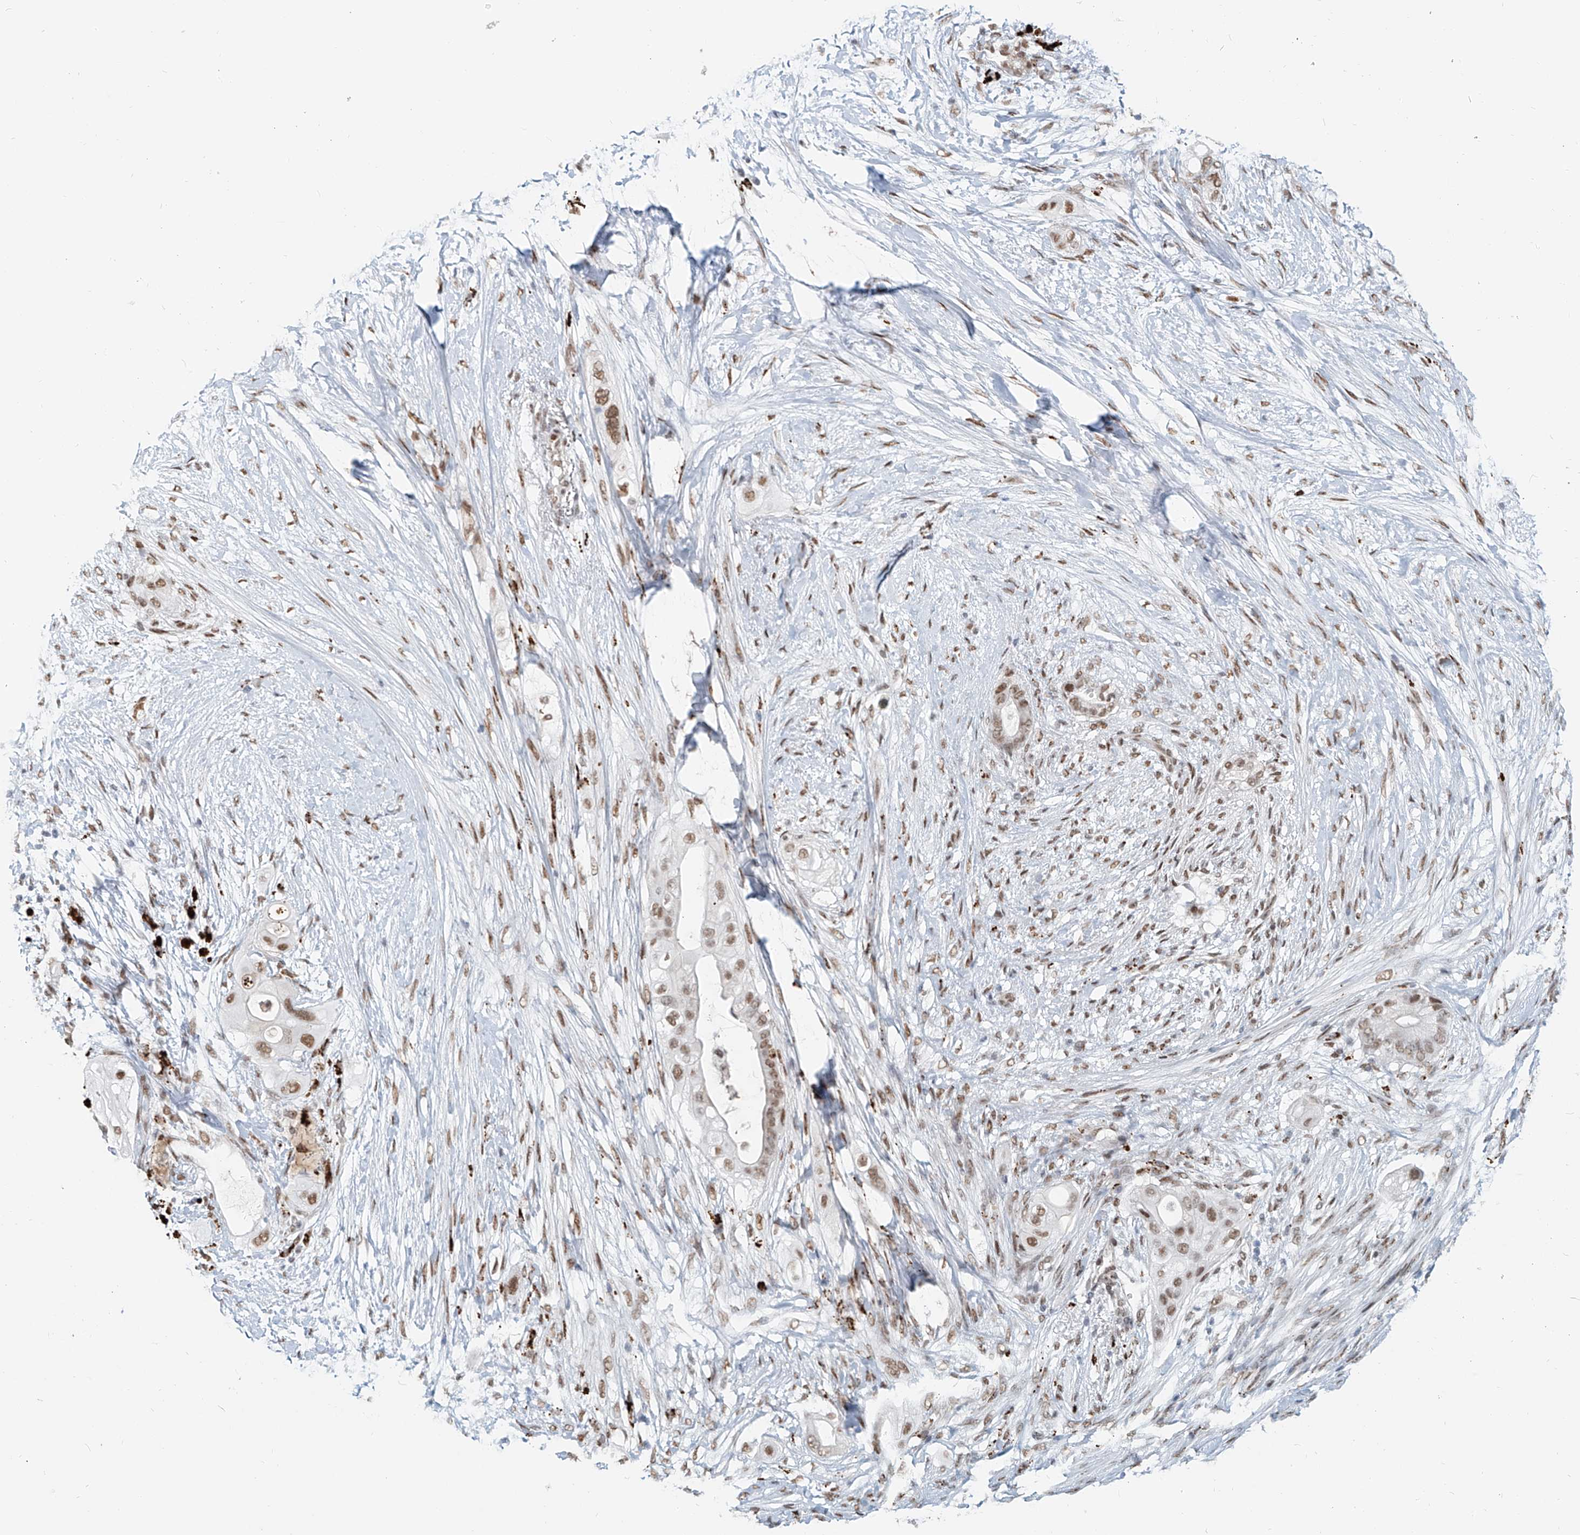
{"staining": {"intensity": "moderate", "quantity": ">75%", "location": "nuclear"}, "tissue": "pancreatic cancer", "cell_type": "Tumor cells", "image_type": "cancer", "snomed": [{"axis": "morphology", "description": "Adenocarcinoma, NOS"}, {"axis": "topography", "description": "Pancreas"}], "caption": "The image displays staining of pancreatic adenocarcinoma, revealing moderate nuclear protein positivity (brown color) within tumor cells. The protein of interest is shown in brown color, while the nuclei are stained blue.", "gene": "SASH1", "patient": {"sex": "male", "age": 53}}